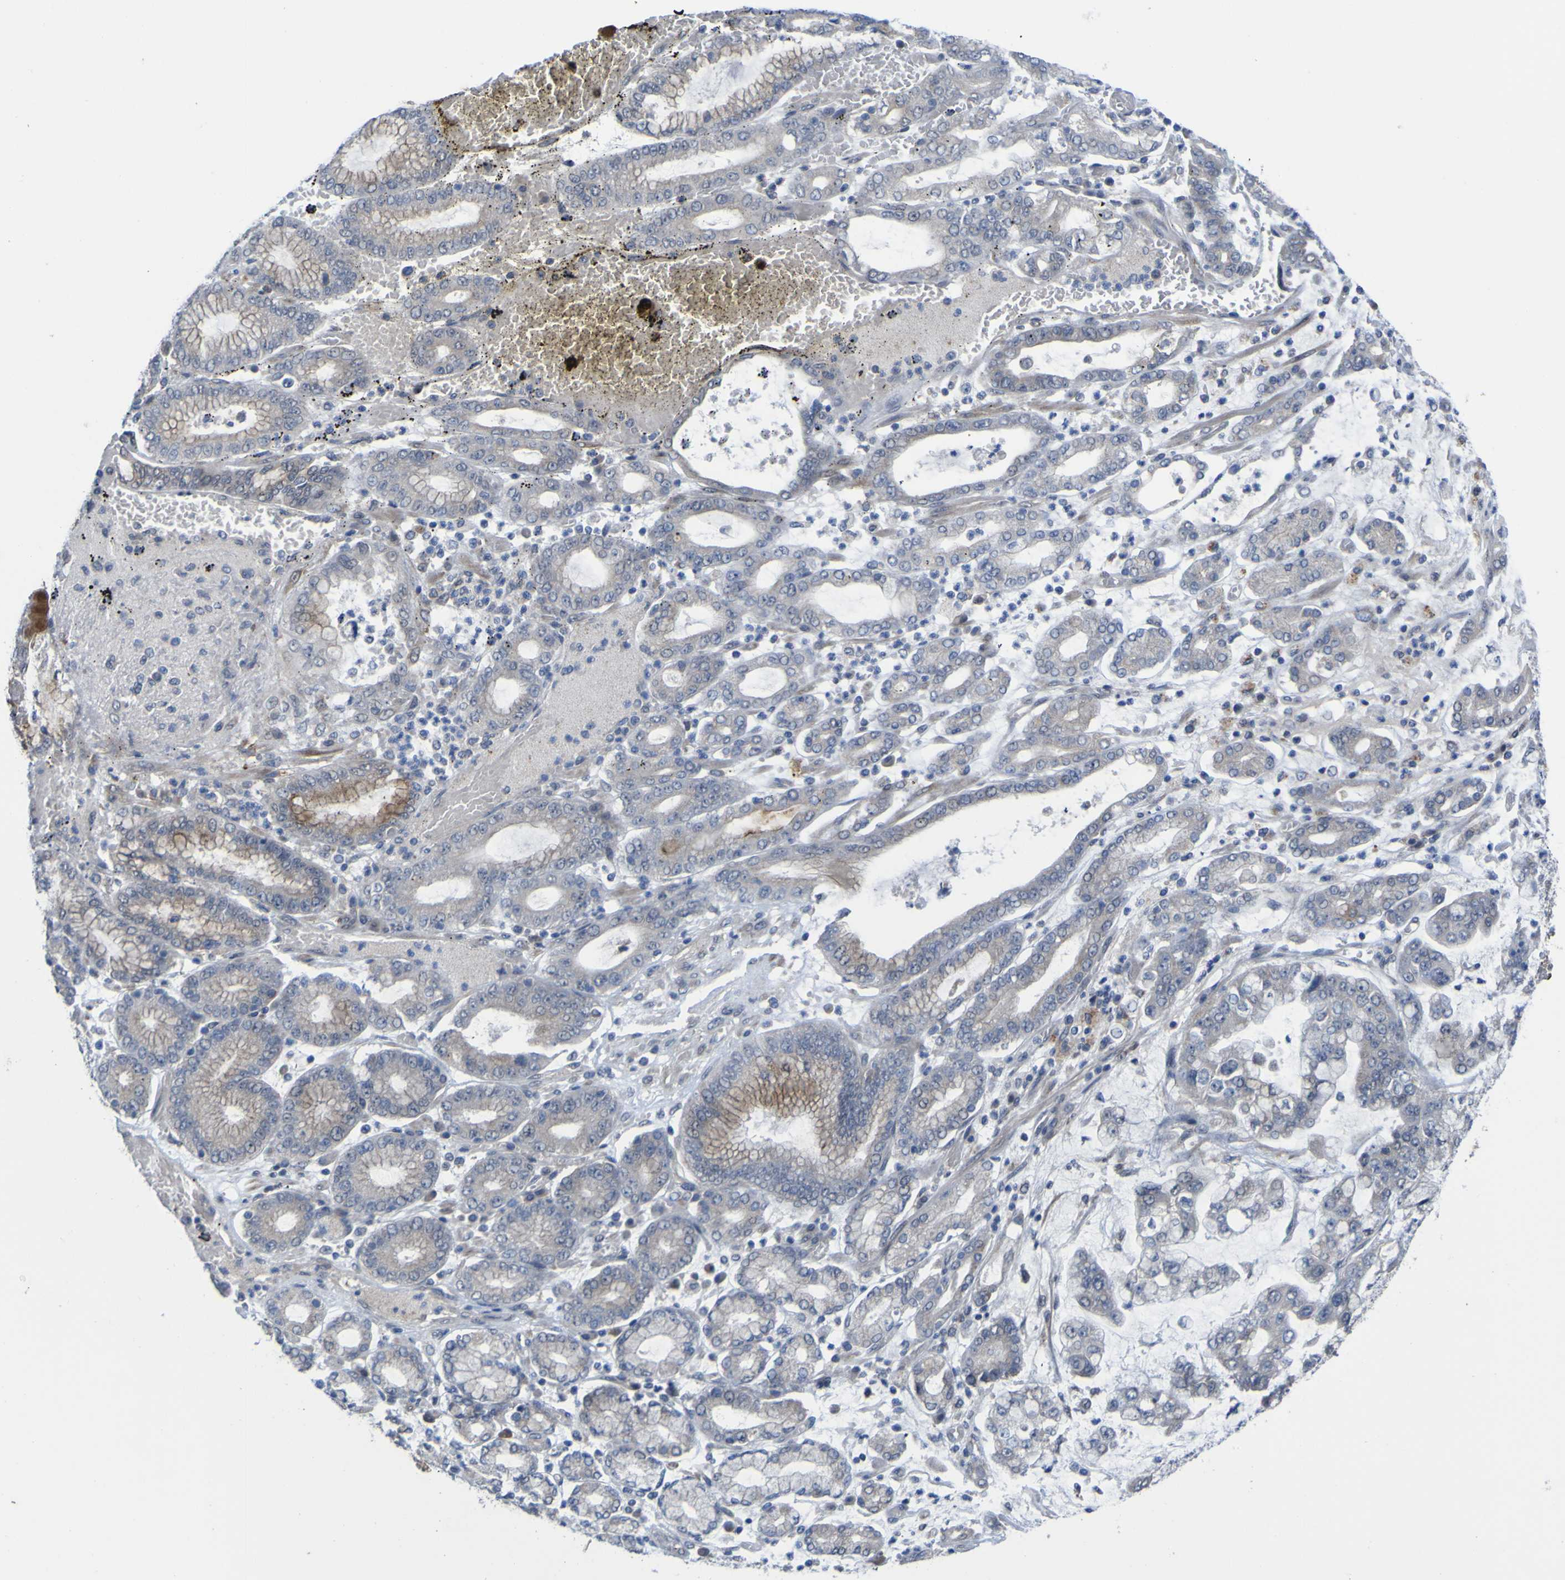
{"staining": {"intensity": "moderate", "quantity": "<25%", "location": "cytoplasmic/membranous"}, "tissue": "stomach cancer", "cell_type": "Tumor cells", "image_type": "cancer", "snomed": [{"axis": "morphology", "description": "Normal tissue, NOS"}, {"axis": "morphology", "description": "Adenocarcinoma, NOS"}, {"axis": "topography", "description": "Stomach, upper"}, {"axis": "topography", "description": "Stomach"}], "caption": "Immunohistochemistry of stomach cancer (adenocarcinoma) displays low levels of moderate cytoplasmic/membranous positivity in approximately <25% of tumor cells. (DAB (3,3'-diaminobenzidine) IHC, brown staining for protein, blue staining for nuclei).", "gene": "TNFRSF11A", "patient": {"sex": "male", "age": 76}}